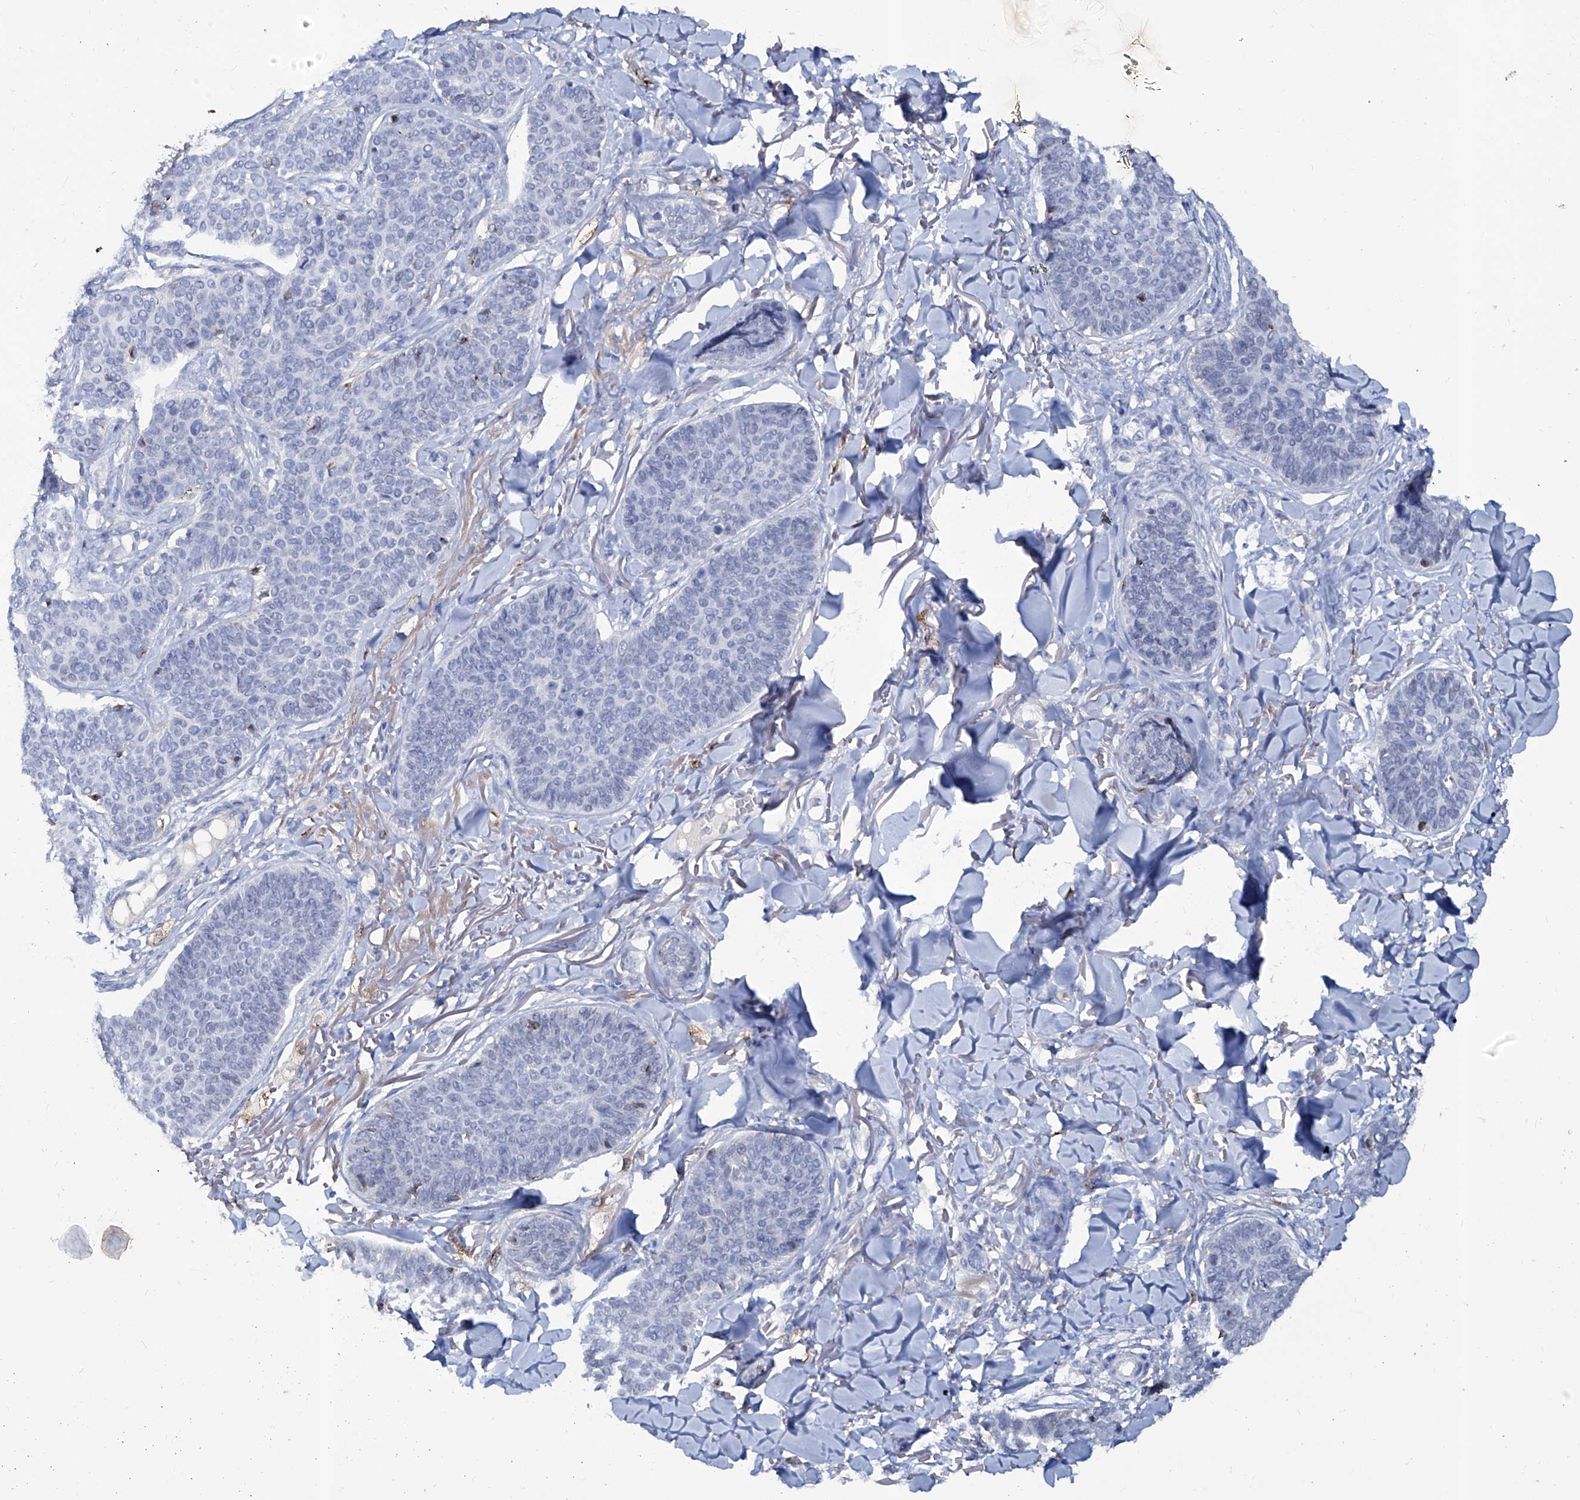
{"staining": {"intensity": "negative", "quantity": "none", "location": "none"}, "tissue": "skin cancer", "cell_type": "Tumor cells", "image_type": "cancer", "snomed": [{"axis": "morphology", "description": "Basal cell carcinoma"}, {"axis": "topography", "description": "Skin"}], "caption": "IHC photomicrograph of basal cell carcinoma (skin) stained for a protein (brown), which exhibits no positivity in tumor cells. (DAB immunohistochemistry (IHC), high magnification).", "gene": "KLHL17", "patient": {"sex": "male", "age": 85}}